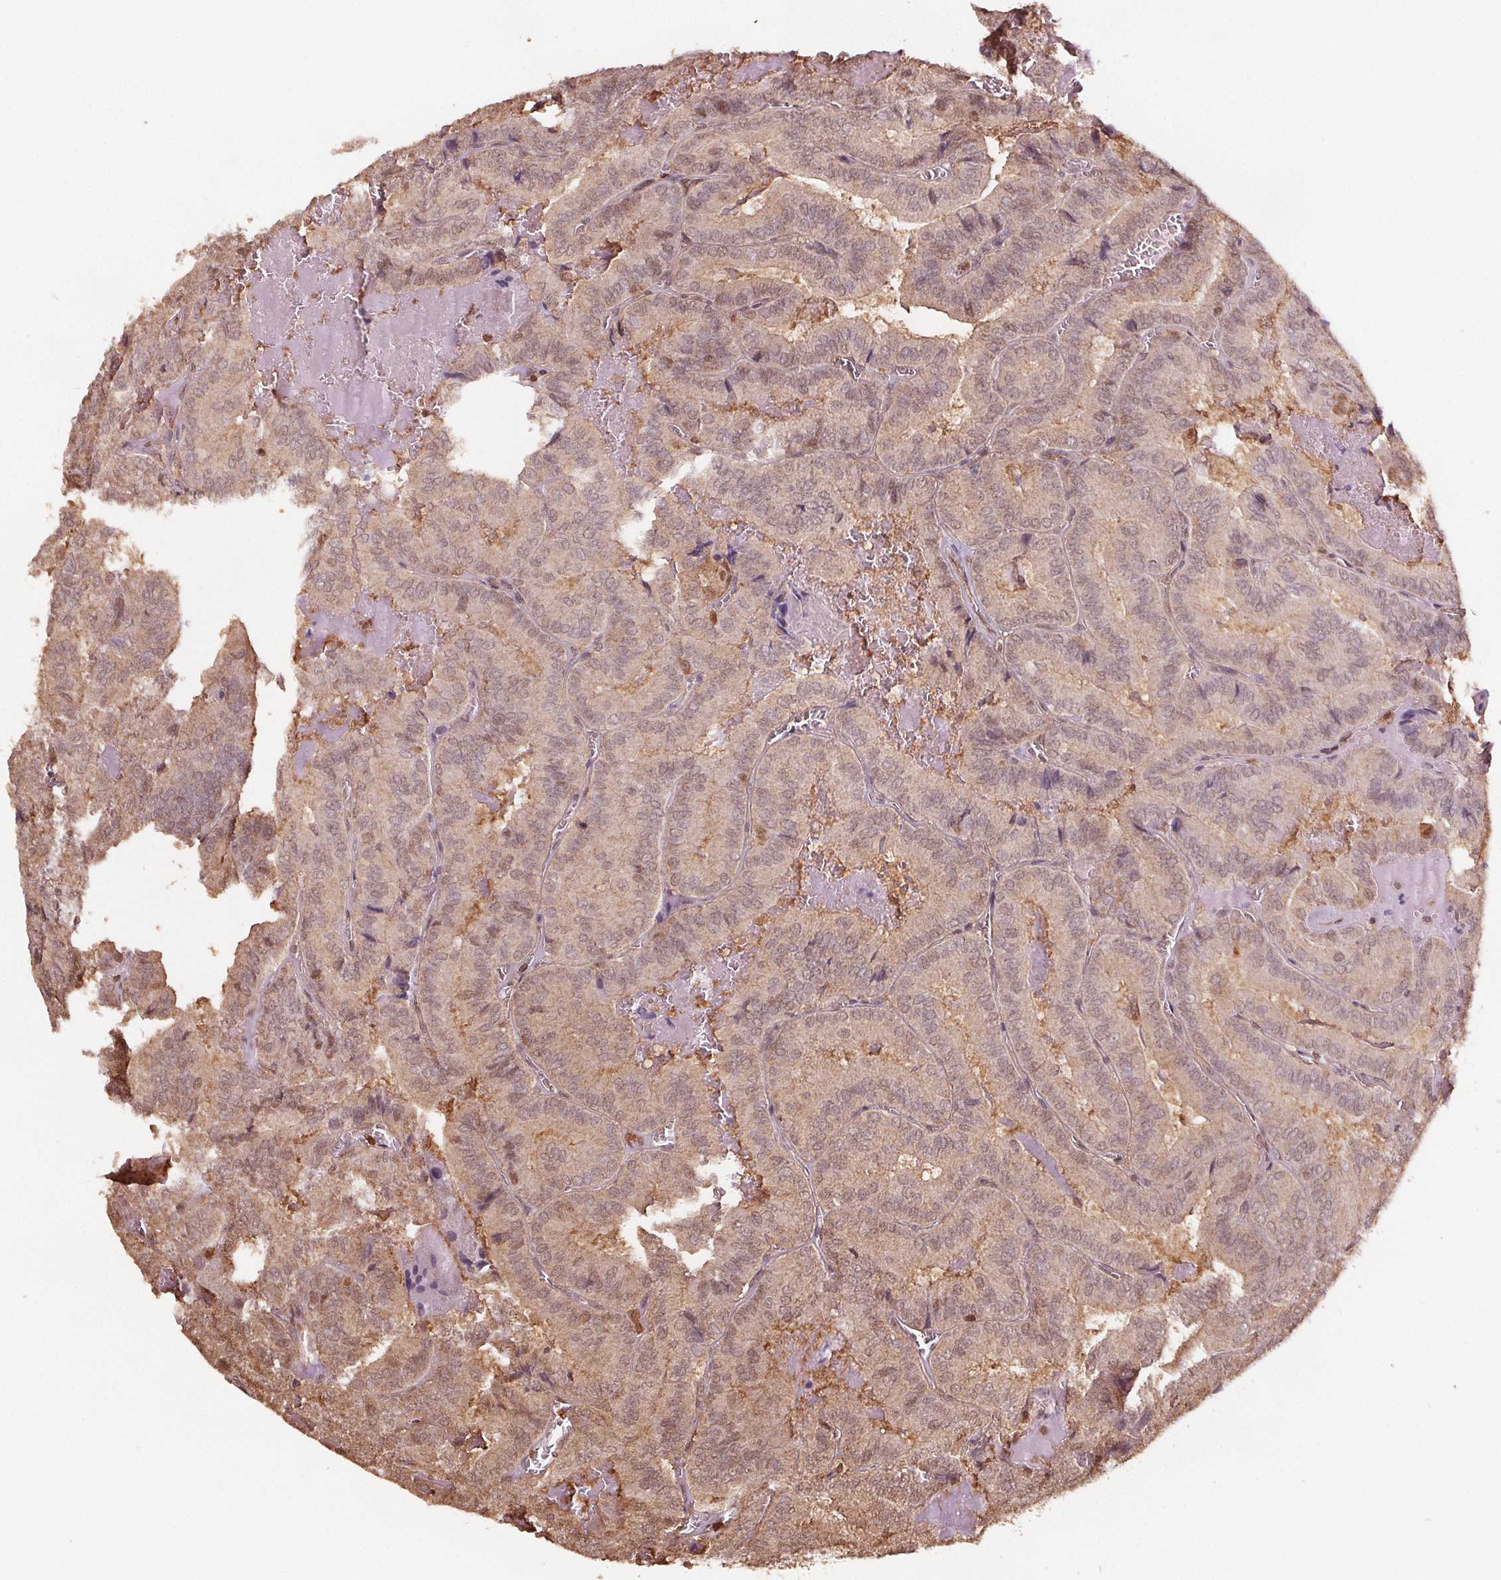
{"staining": {"intensity": "weak", "quantity": ">75%", "location": "cytoplasmic/membranous,nuclear"}, "tissue": "thyroid cancer", "cell_type": "Tumor cells", "image_type": "cancer", "snomed": [{"axis": "morphology", "description": "Papillary adenocarcinoma, NOS"}, {"axis": "topography", "description": "Thyroid gland"}], "caption": "Thyroid papillary adenocarcinoma stained with DAB immunohistochemistry (IHC) reveals low levels of weak cytoplasmic/membranous and nuclear expression in about >75% of tumor cells.", "gene": "ENO1", "patient": {"sex": "female", "age": 75}}